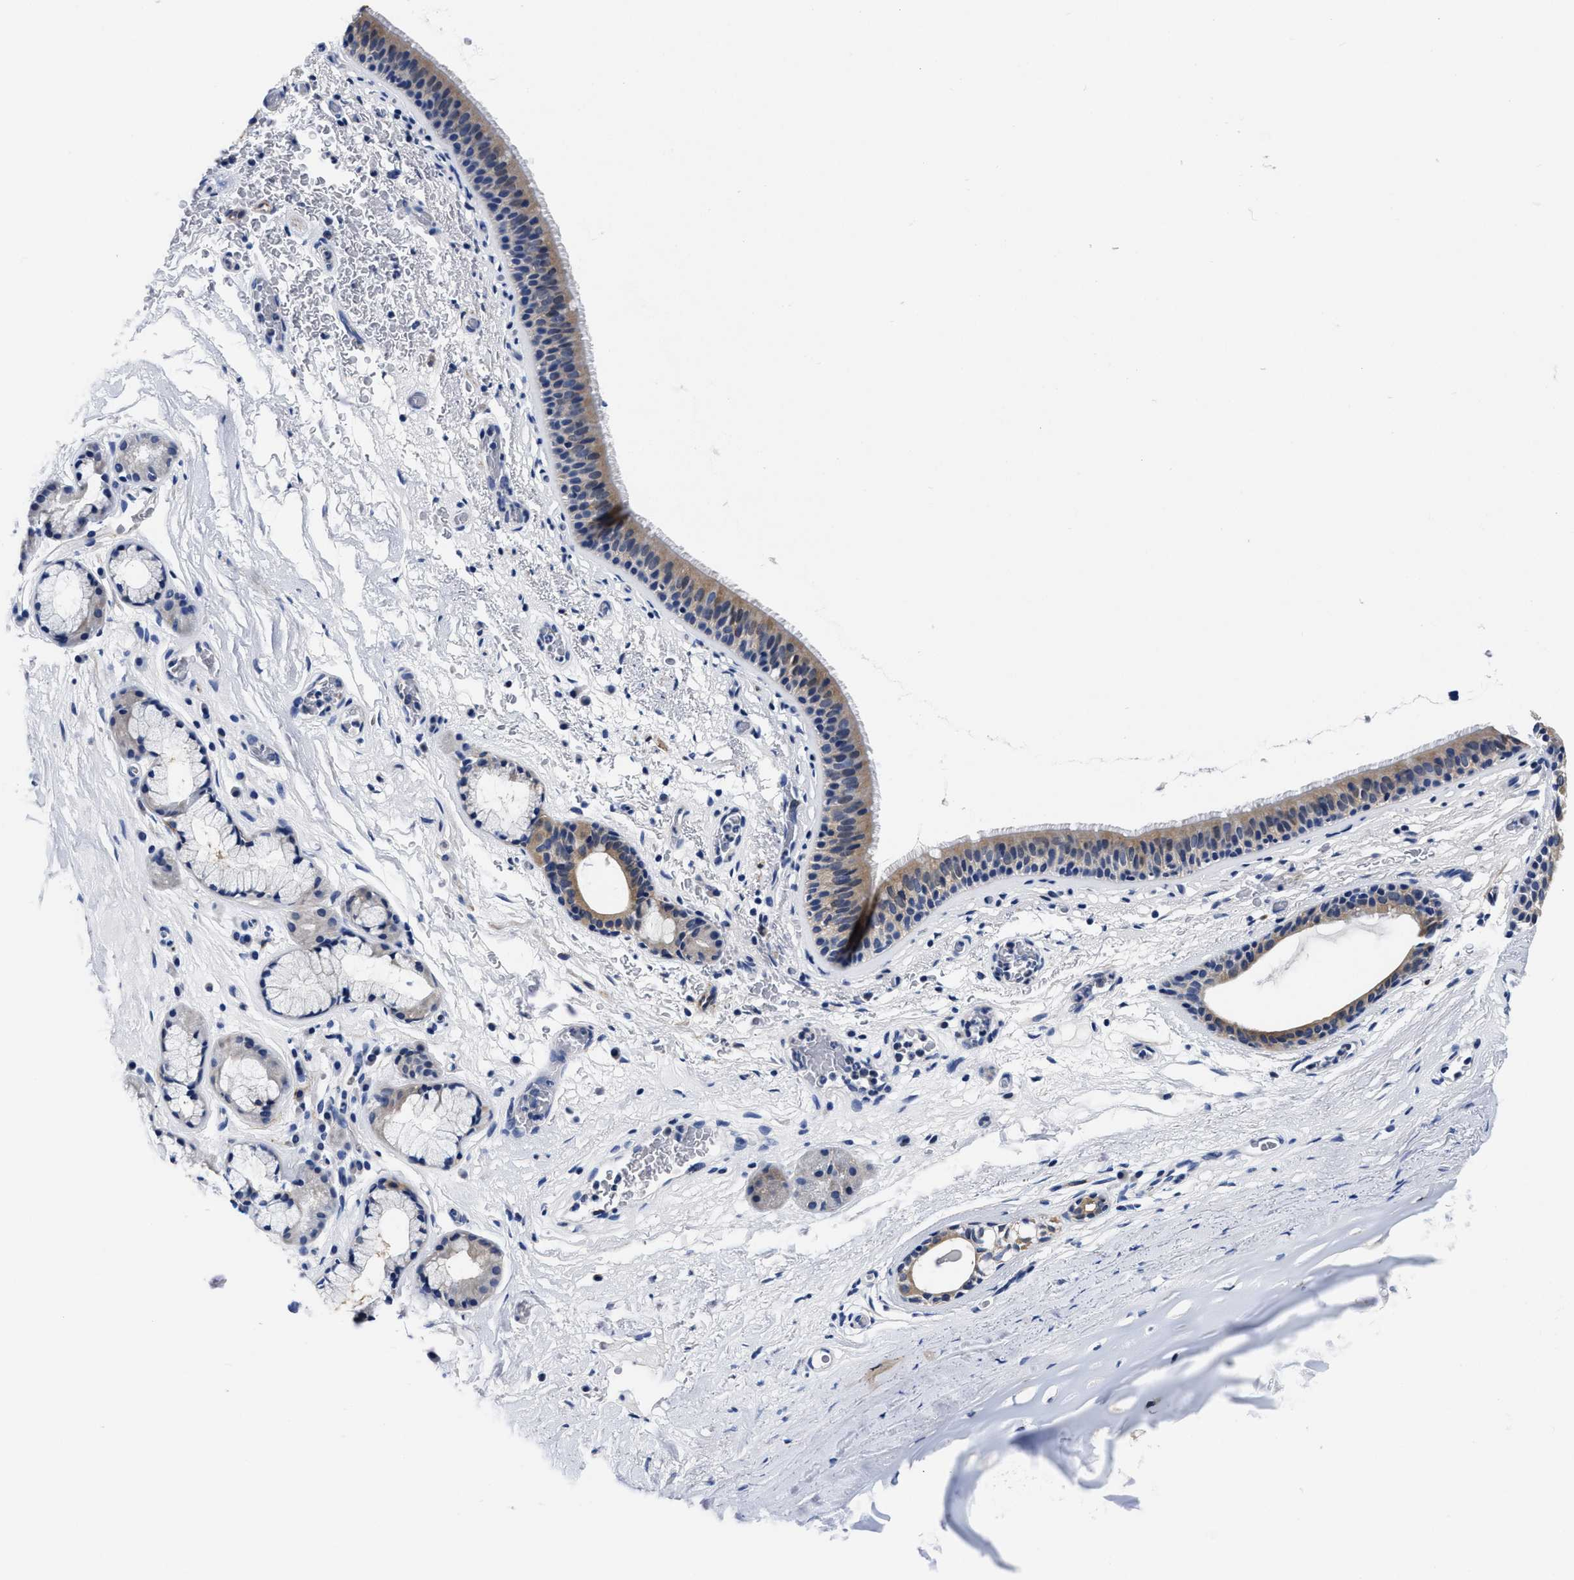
{"staining": {"intensity": "moderate", "quantity": ">75%", "location": "cytoplasmic/membranous"}, "tissue": "bronchus", "cell_type": "Respiratory epithelial cells", "image_type": "normal", "snomed": [{"axis": "morphology", "description": "Normal tissue, NOS"}, {"axis": "topography", "description": "Cartilage tissue"}], "caption": "Immunohistochemical staining of normal bronchus reveals moderate cytoplasmic/membranous protein positivity in about >75% of respiratory epithelial cells.", "gene": "SLC35F1", "patient": {"sex": "female", "age": 63}}